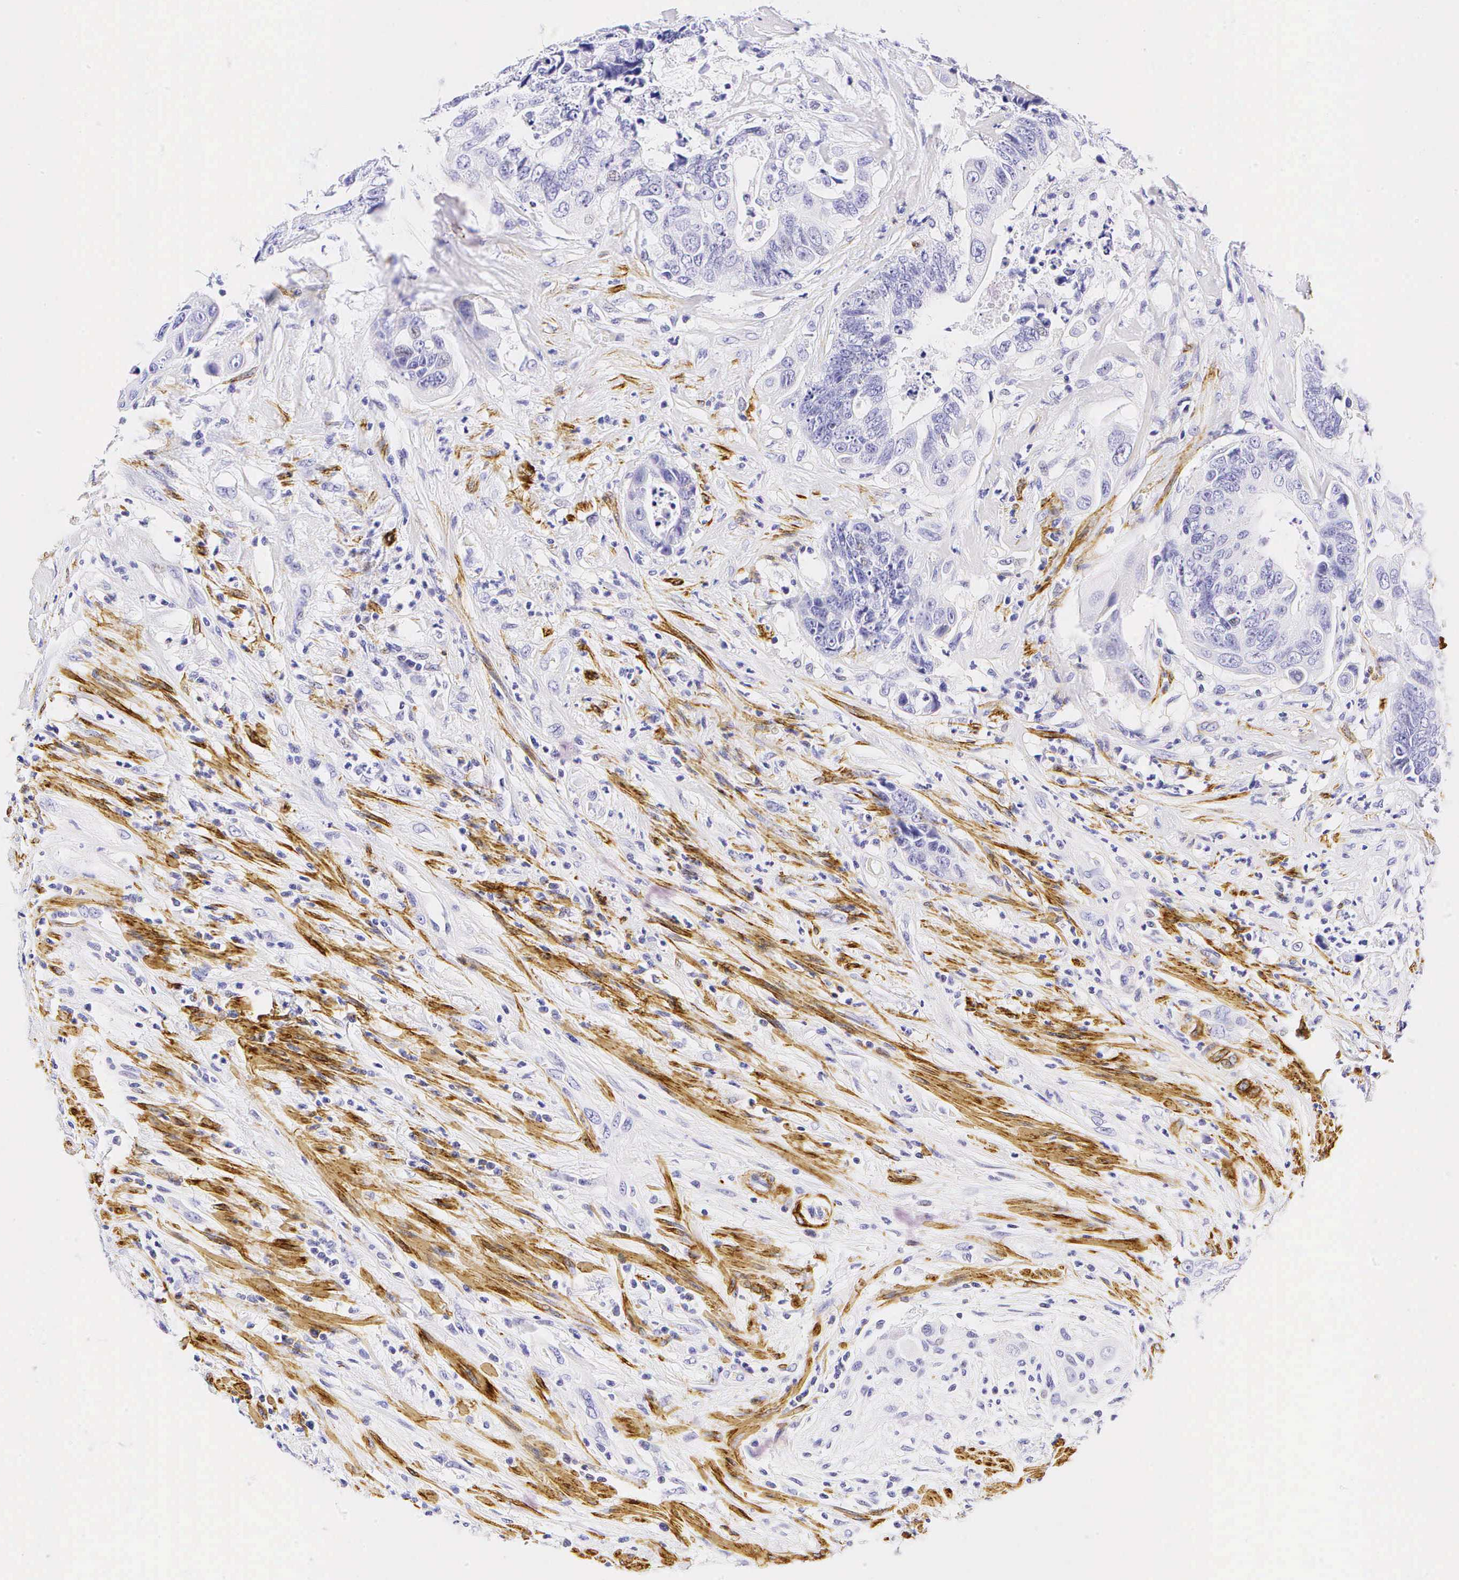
{"staining": {"intensity": "negative", "quantity": "none", "location": "none"}, "tissue": "colorectal cancer", "cell_type": "Tumor cells", "image_type": "cancer", "snomed": [{"axis": "morphology", "description": "Adenocarcinoma, NOS"}, {"axis": "topography", "description": "Rectum"}], "caption": "Histopathology image shows no significant protein positivity in tumor cells of colorectal cancer. The staining was performed using DAB to visualize the protein expression in brown, while the nuclei were stained in blue with hematoxylin (Magnification: 20x).", "gene": "CALD1", "patient": {"sex": "female", "age": 65}}